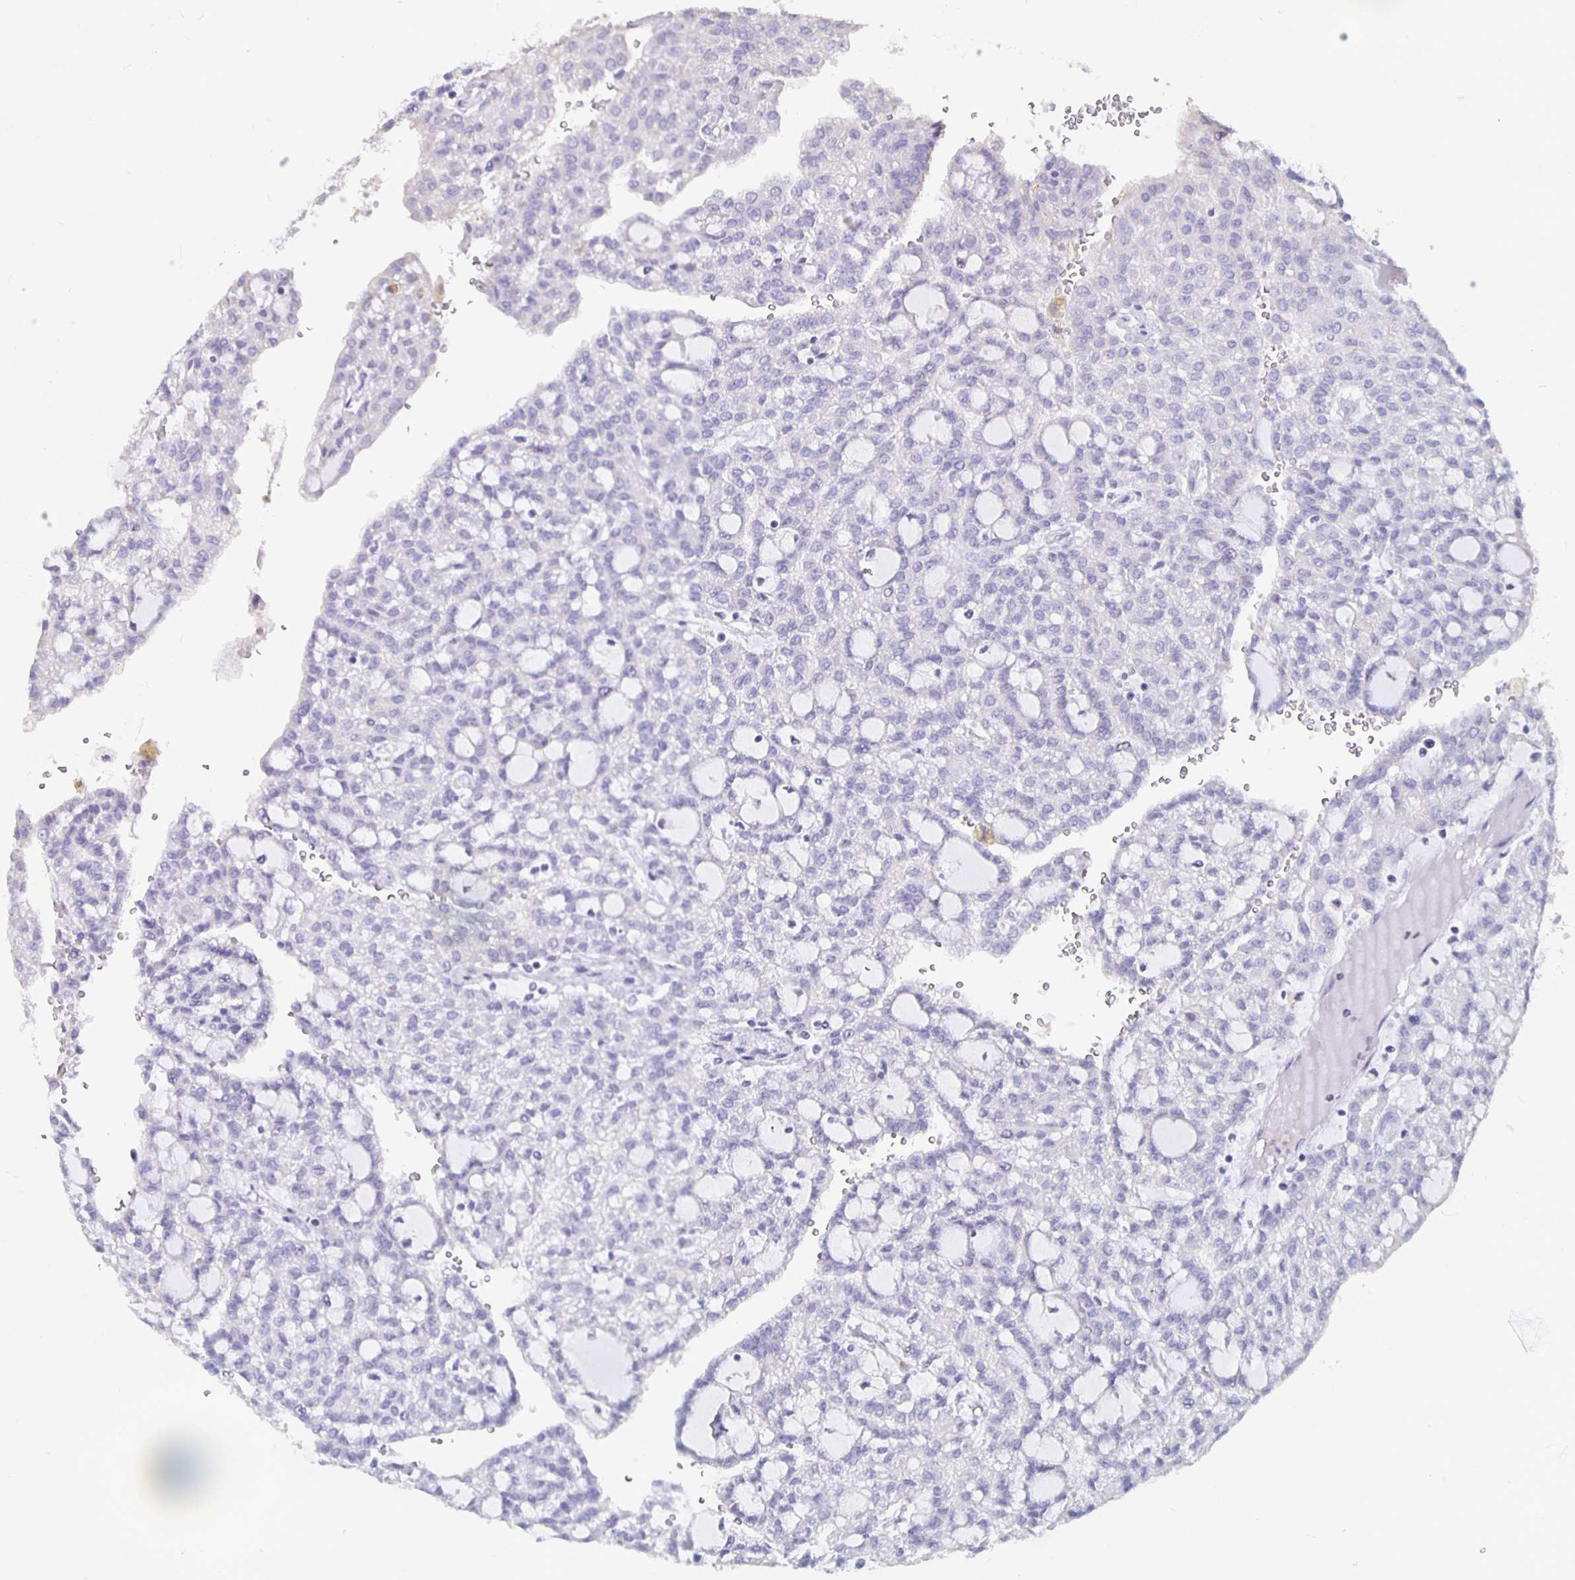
{"staining": {"intensity": "negative", "quantity": "none", "location": "none"}, "tissue": "renal cancer", "cell_type": "Tumor cells", "image_type": "cancer", "snomed": [{"axis": "morphology", "description": "Adenocarcinoma, NOS"}, {"axis": "topography", "description": "Kidney"}], "caption": "IHC of human renal cancer (adenocarcinoma) demonstrates no positivity in tumor cells.", "gene": "GPX4", "patient": {"sex": "male", "age": 63}}